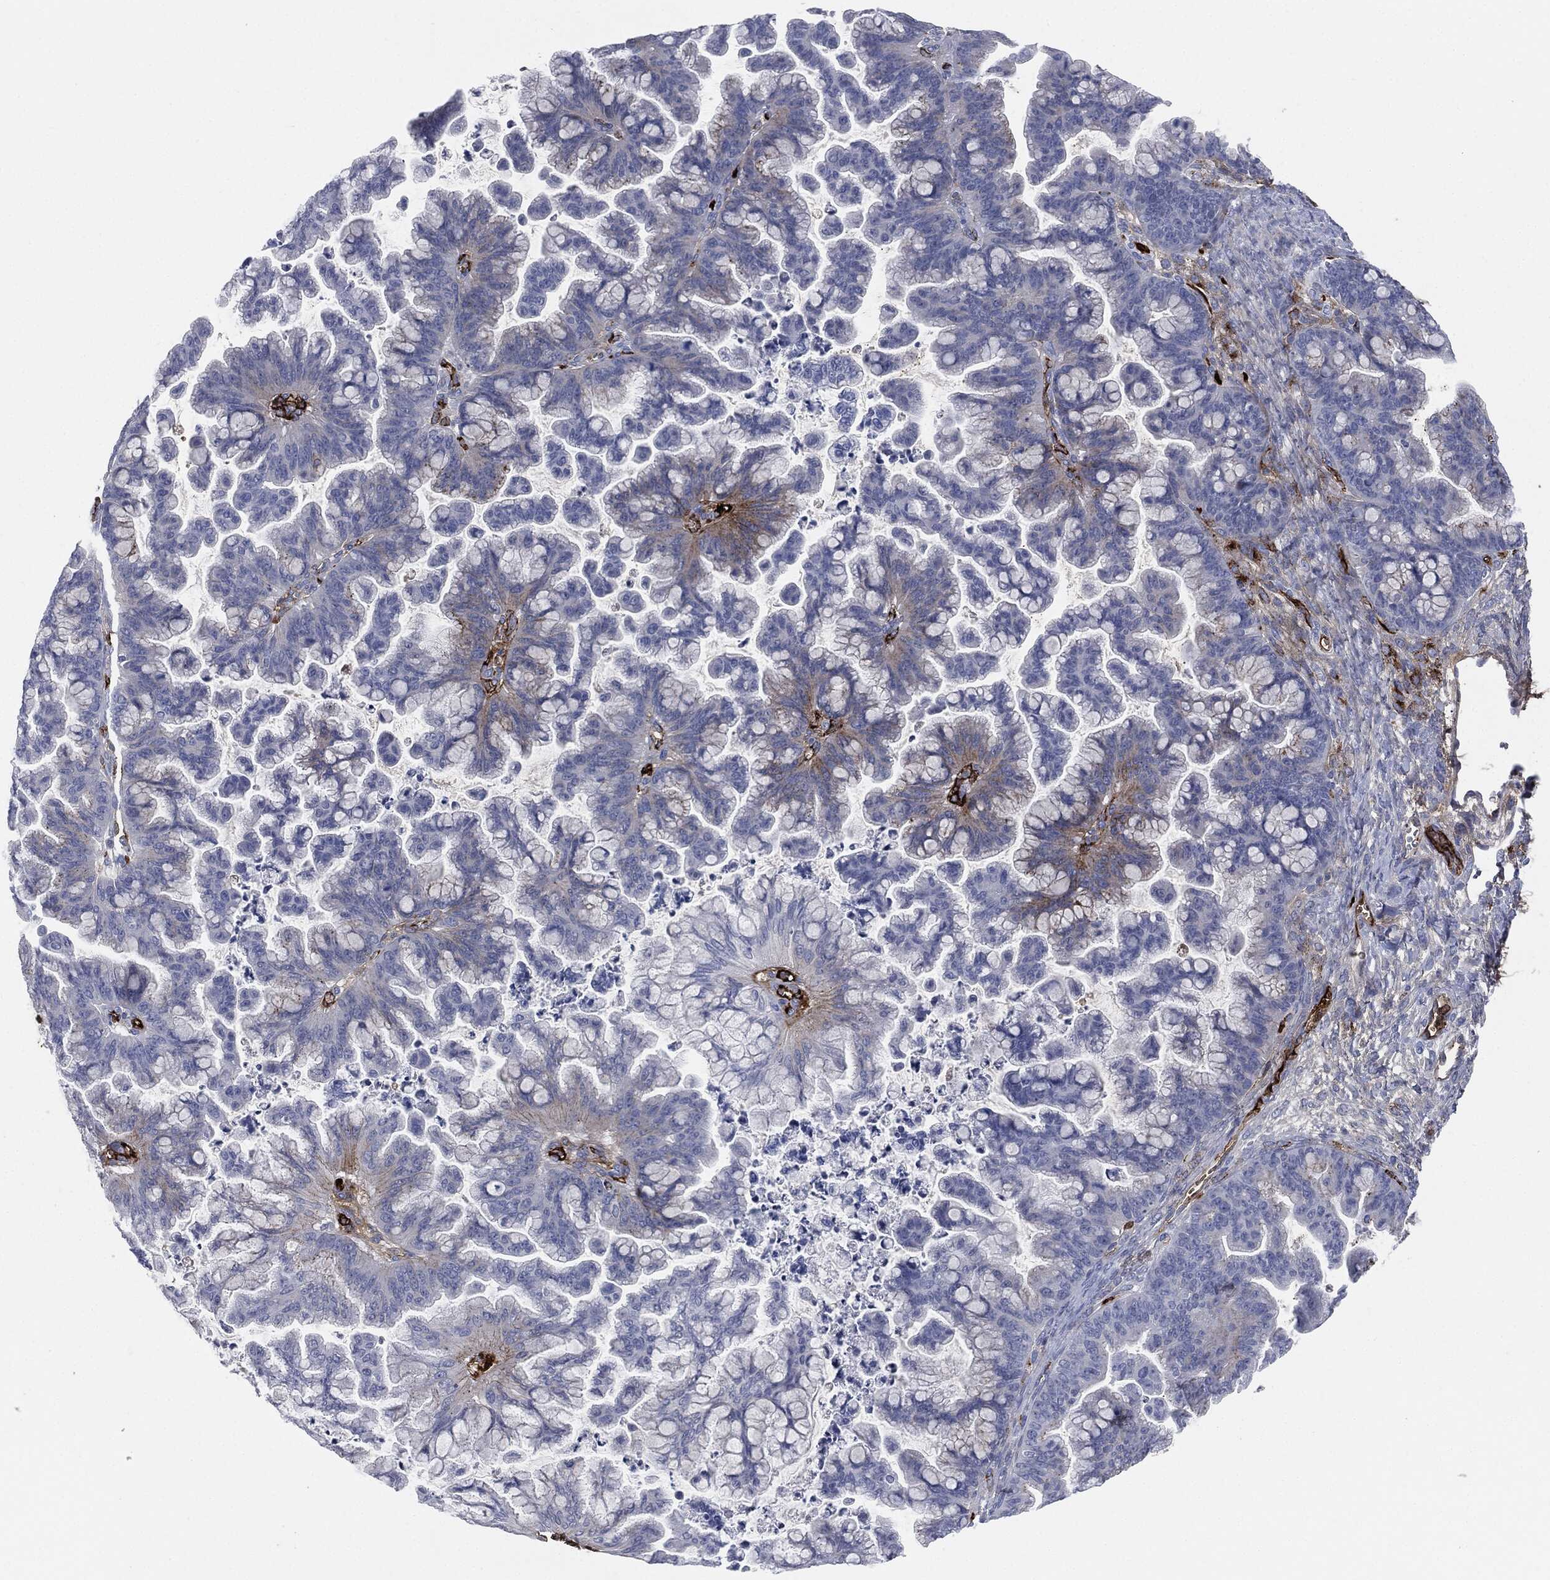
{"staining": {"intensity": "negative", "quantity": "none", "location": "none"}, "tissue": "ovarian cancer", "cell_type": "Tumor cells", "image_type": "cancer", "snomed": [{"axis": "morphology", "description": "Cystadenocarcinoma, mucinous, NOS"}, {"axis": "topography", "description": "Ovary"}], "caption": "High power microscopy photomicrograph of an immunohistochemistry (IHC) image of ovarian cancer, revealing no significant expression in tumor cells.", "gene": "APOB", "patient": {"sex": "female", "age": 67}}